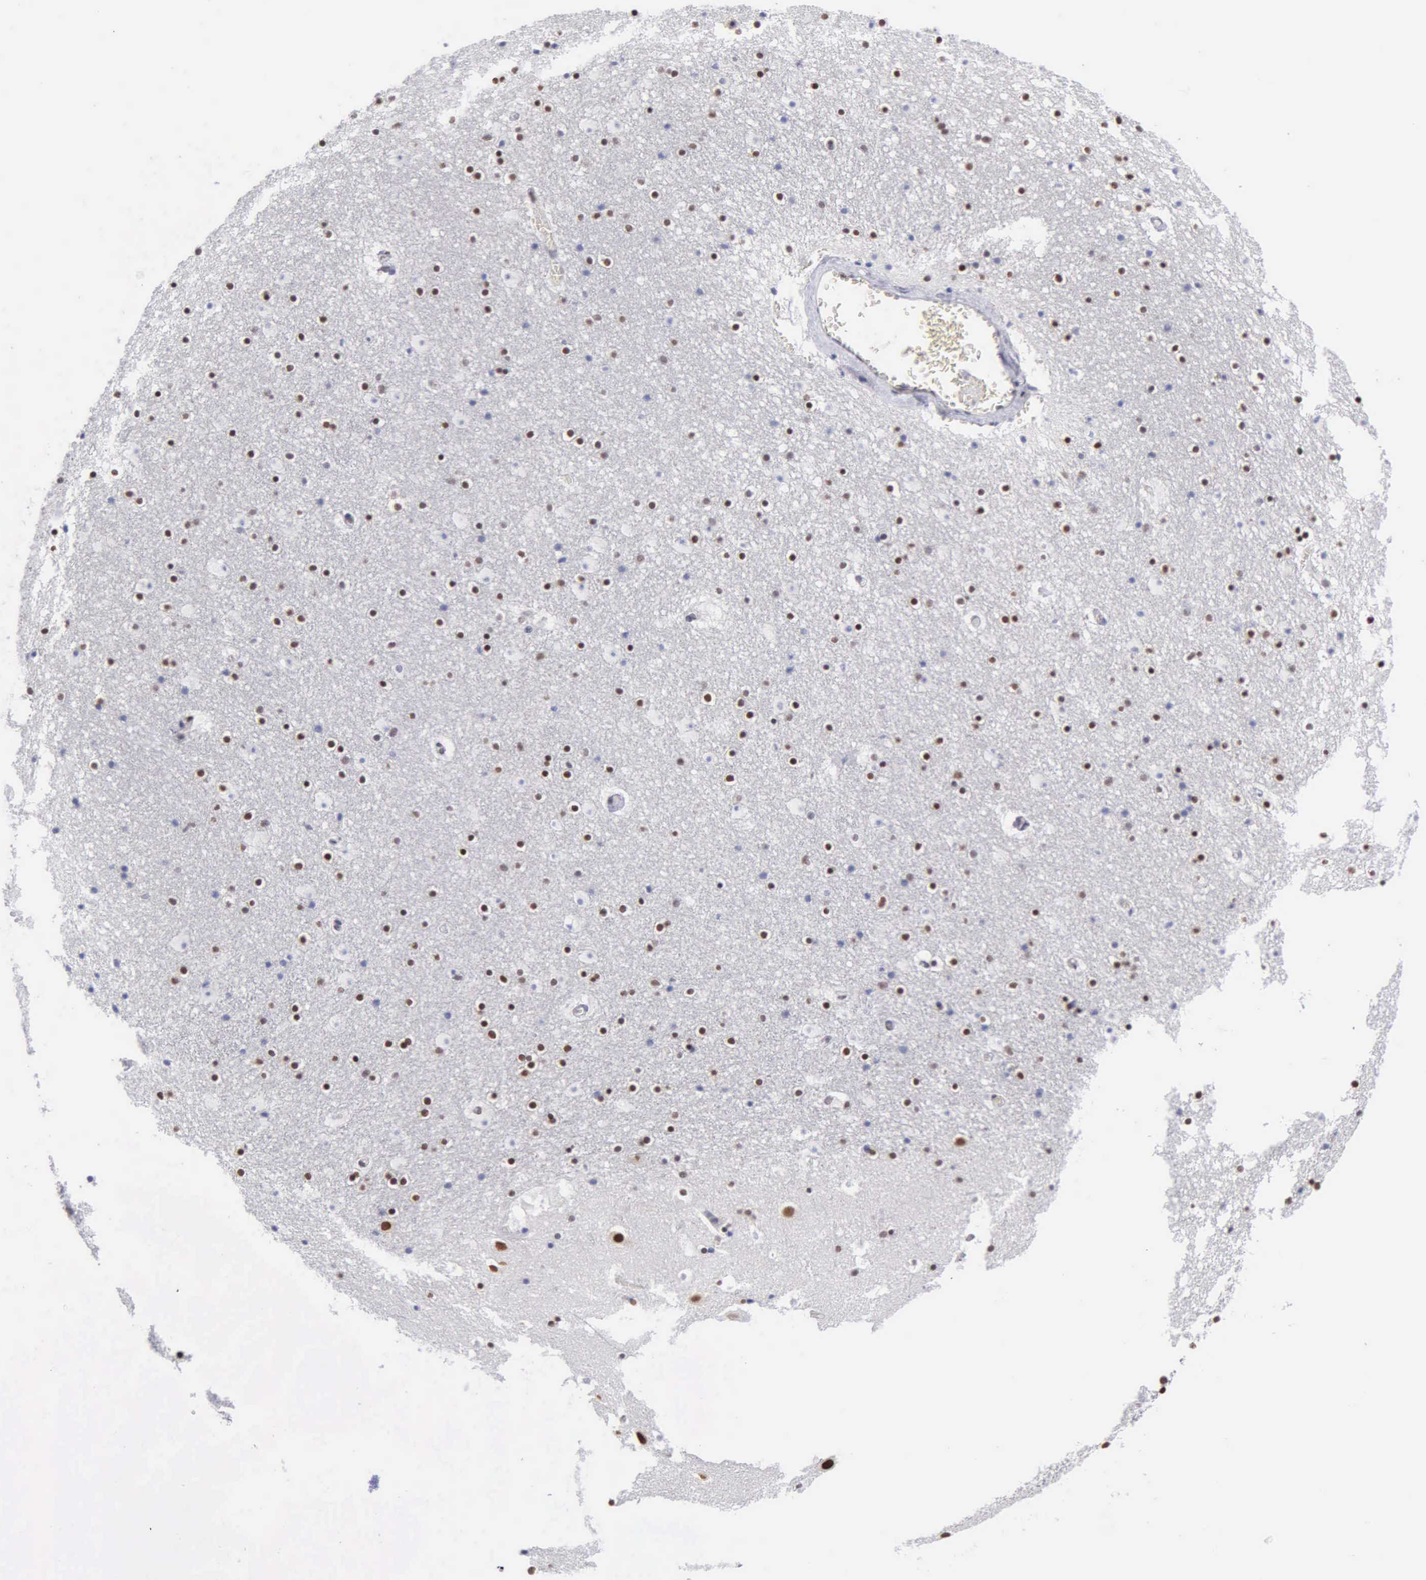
{"staining": {"intensity": "moderate", "quantity": "25%-75%", "location": "nuclear"}, "tissue": "caudate", "cell_type": "Glial cells", "image_type": "normal", "snomed": [{"axis": "morphology", "description": "Normal tissue, NOS"}, {"axis": "topography", "description": "Lateral ventricle wall"}], "caption": "Protein staining reveals moderate nuclear positivity in approximately 25%-75% of glial cells in benign caudate.", "gene": "CCNG1", "patient": {"sex": "male", "age": 45}}